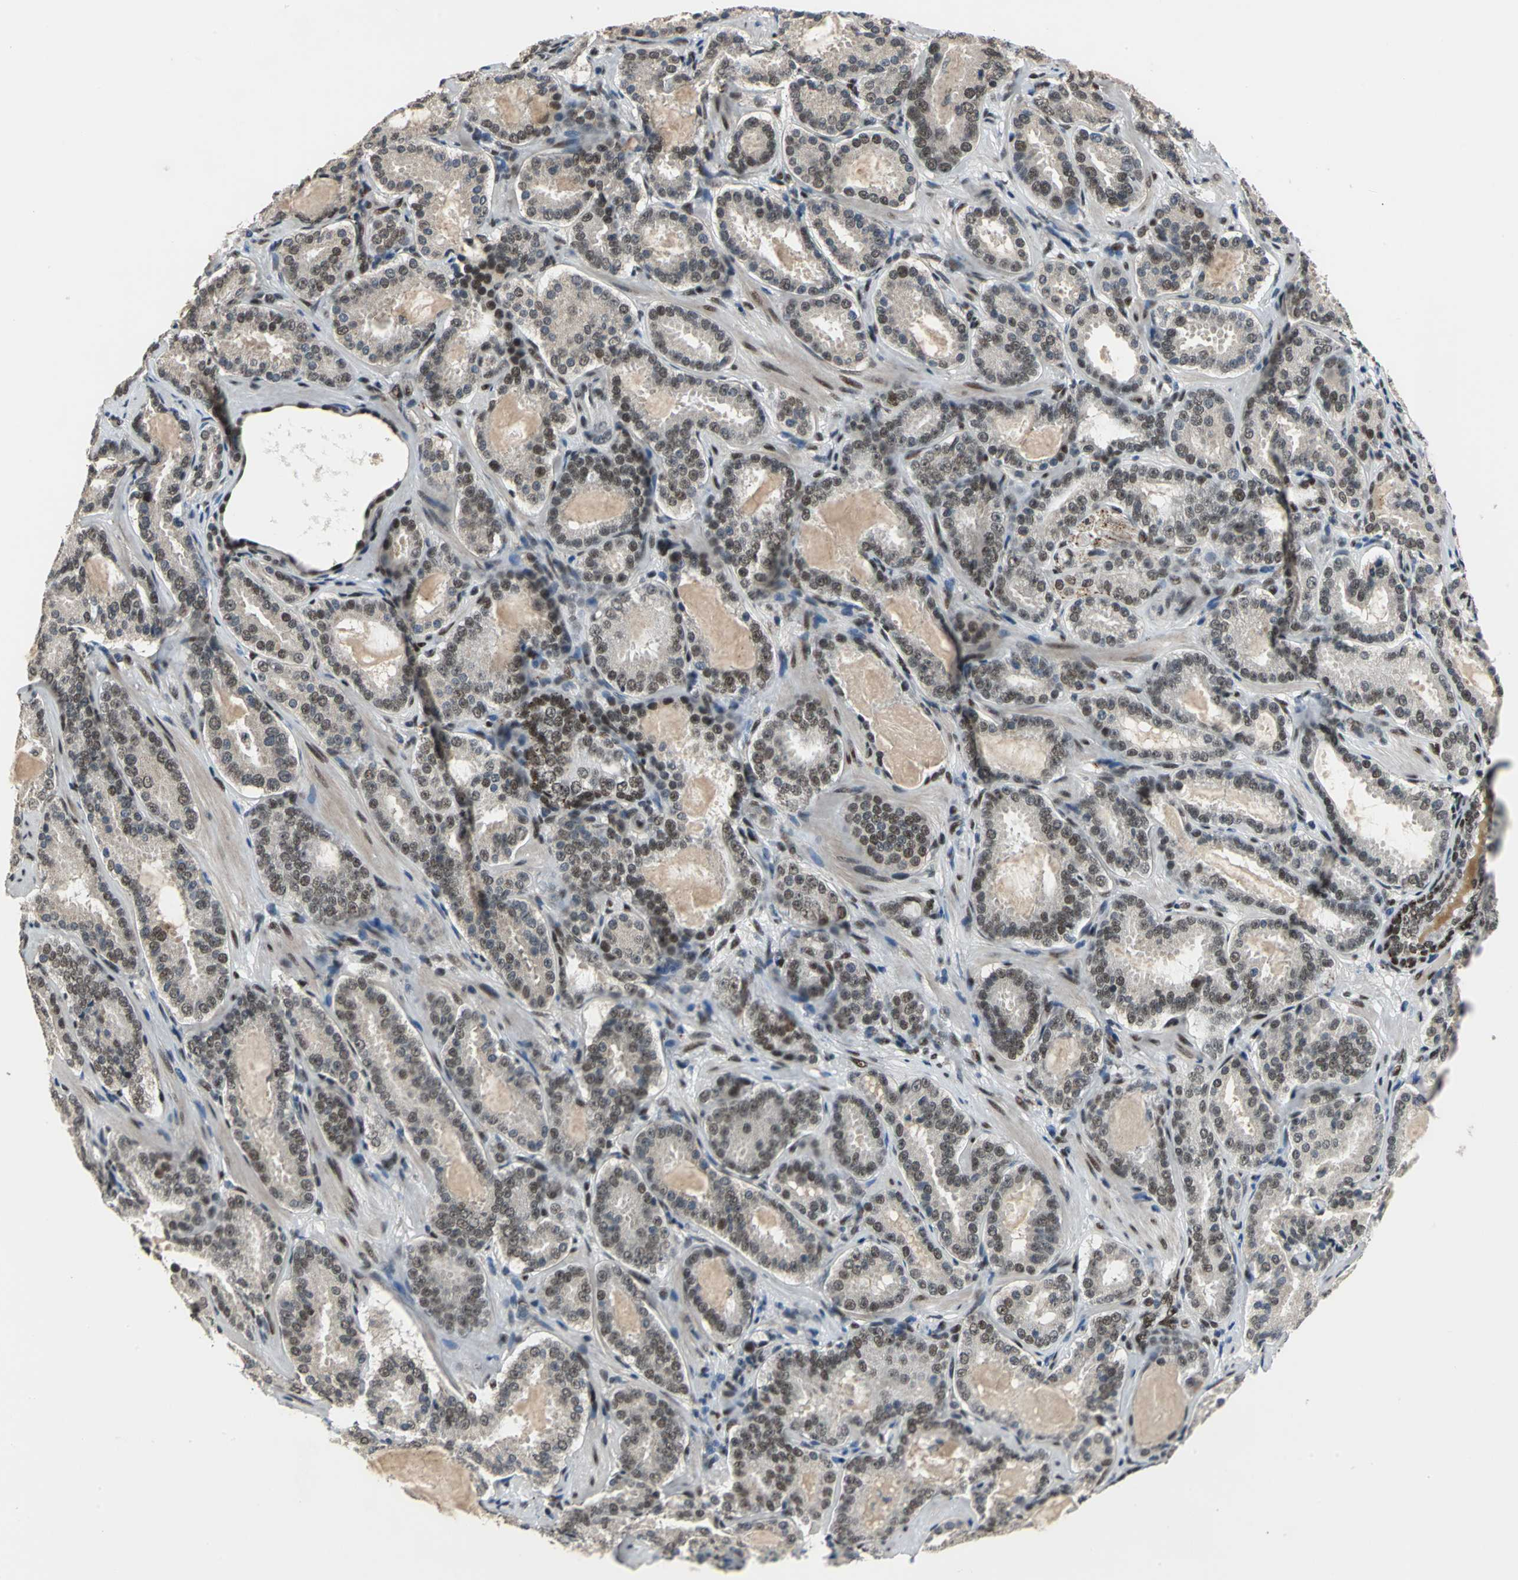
{"staining": {"intensity": "moderate", "quantity": "25%-75%", "location": "nuclear"}, "tissue": "prostate cancer", "cell_type": "Tumor cells", "image_type": "cancer", "snomed": [{"axis": "morphology", "description": "Adenocarcinoma, Low grade"}, {"axis": "topography", "description": "Prostate"}], "caption": "Protein expression by immunohistochemistry (IHC) displays moderate nuclear staining in approximately 25%-75% of tumor cells in prostate cancer. The protein is stained brown, and the nuclei are stained in blue (DAB IHC with brightfield microscopy, high magnification).", "gene": "ELF2", "patient": {"sex": "male", "age": 59}}